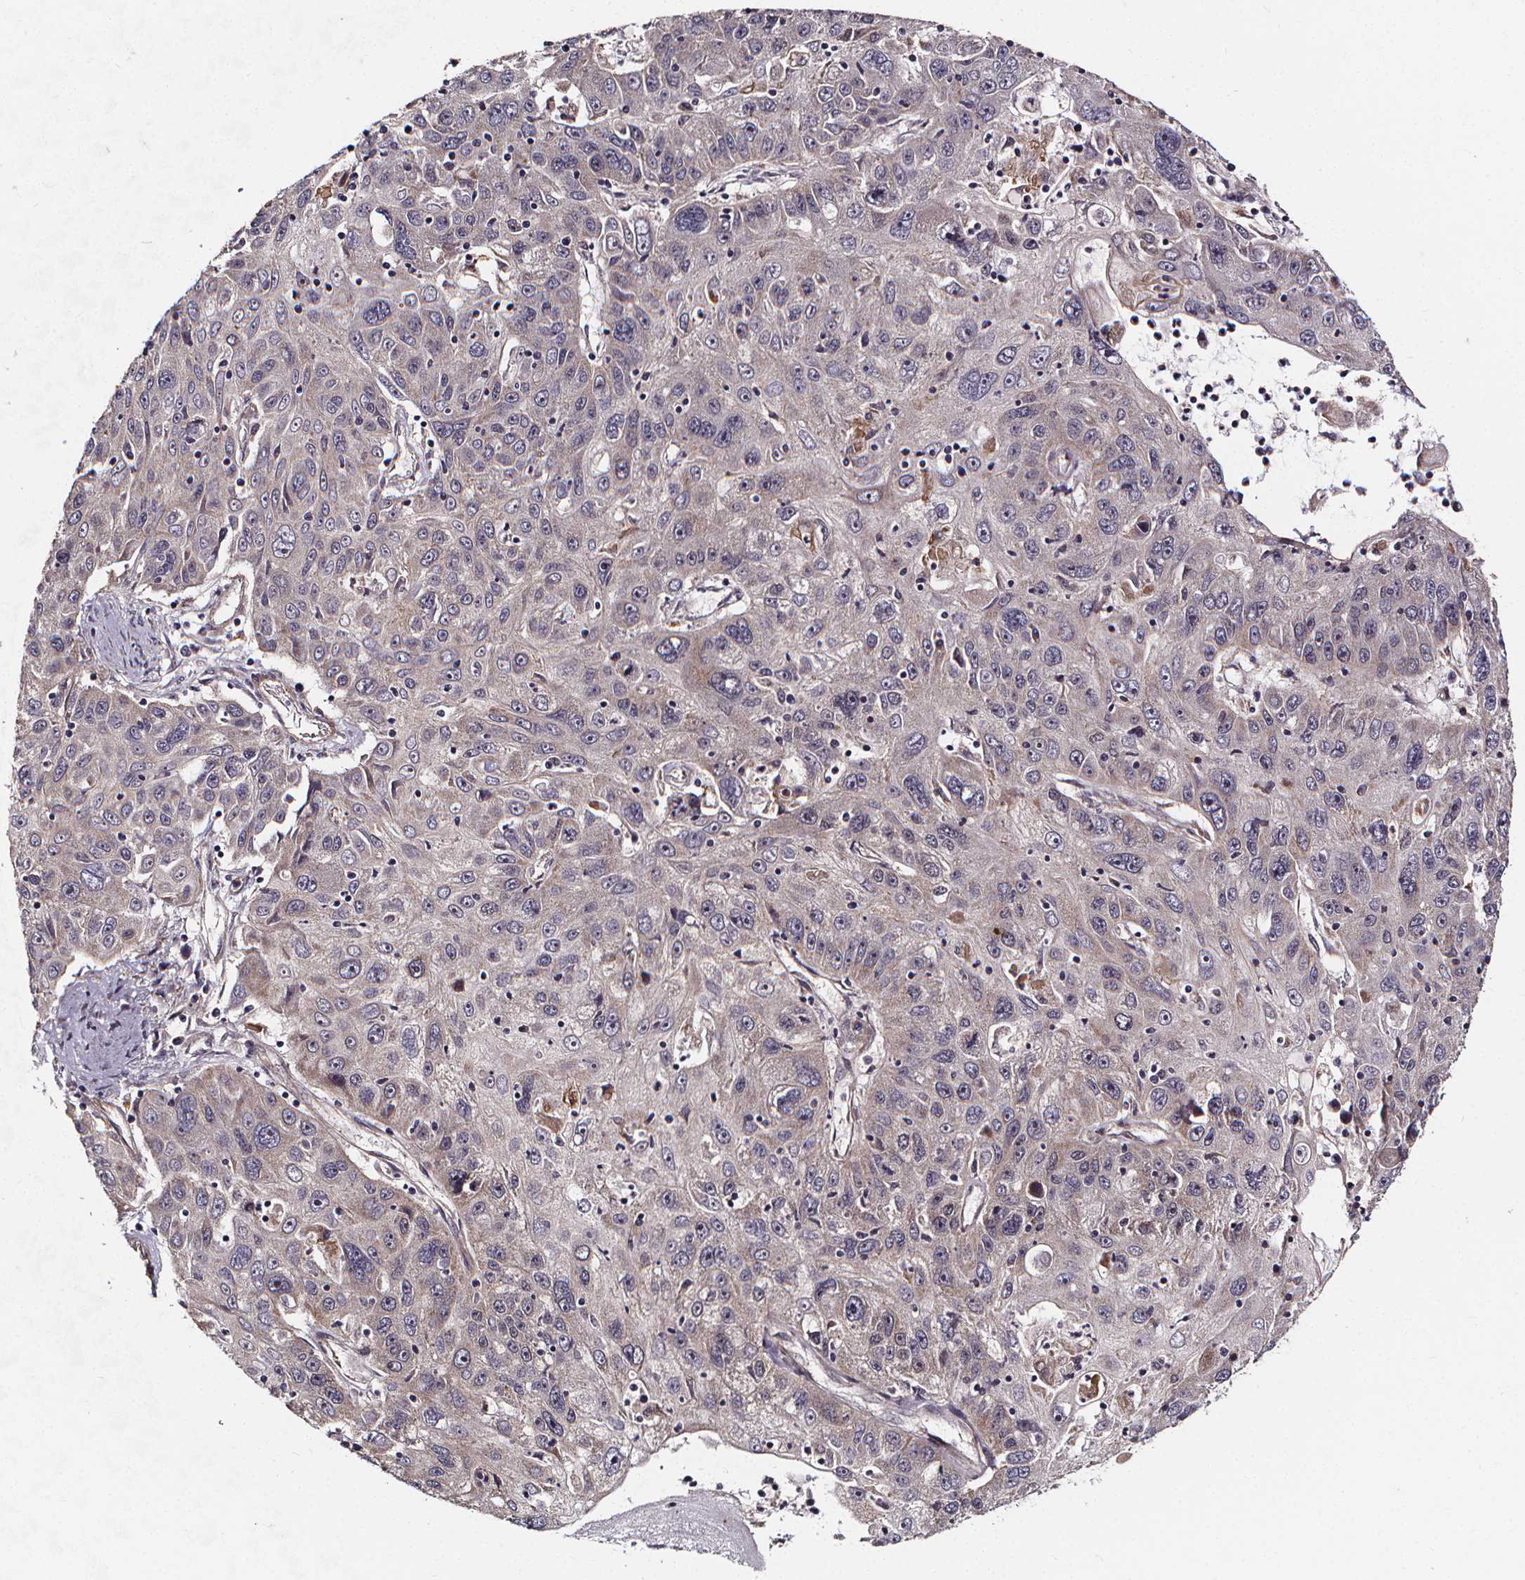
{"staining": {"intensity": "negative", "quantity": "none", "location": "none"}, "tissue": "stomach cancer", "cell_type": "Tumor cells", "image_type": "cancer", "snomed": [{"axis": "morphology", "description": "Adenocarcinoma, NOS"}, {"axis": "topography", "description": "Stomach"}], "caption": "There is no significant positivity in tumor cells of stomach cancer. (DAB IHC with hematoxylin counter stain).", "gene": "DDIT3", "patient": {"sex": "male", "age": 56}}